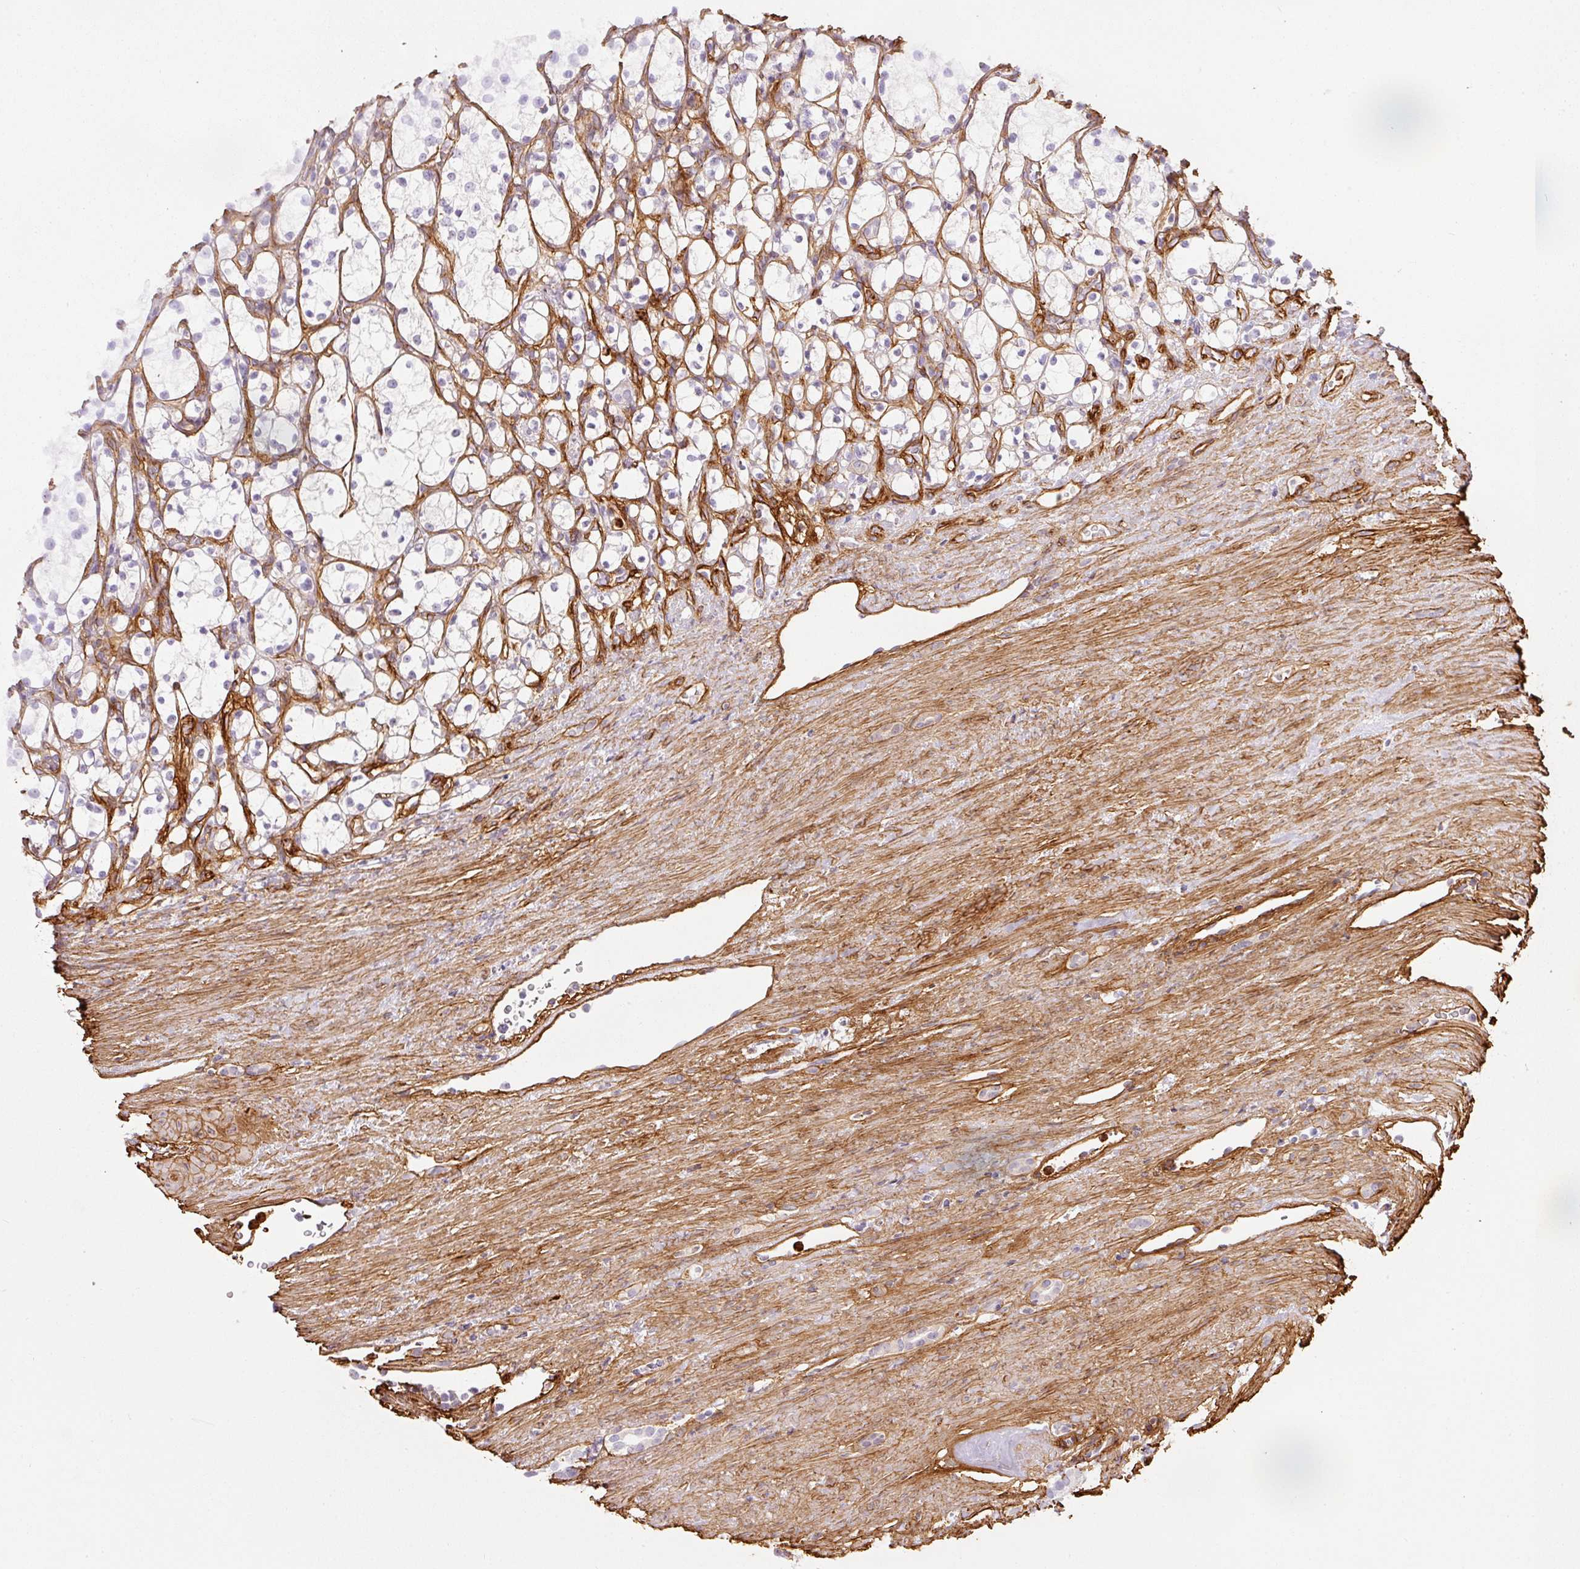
{"staining": {"intensity": "negative", "quantity": "none", "location": "none"}, "tissue": "renal cancer", "cell_type": "Tumor cells", "image_type": "cancer", "snomed": [{"axis": "morphology", "description": "Adenocarcinoma, NOS"}, {"axis": "topography", "description": "Kidney"}], "caption": "An image of human renal adenocarcinoma is negative for staining in tumor cells. (DAB immunohistochemistry (IHC) with hematoxylin counter stain).", "gene": "LOXL4", "patient": {"sex": "female", "age": 69}}